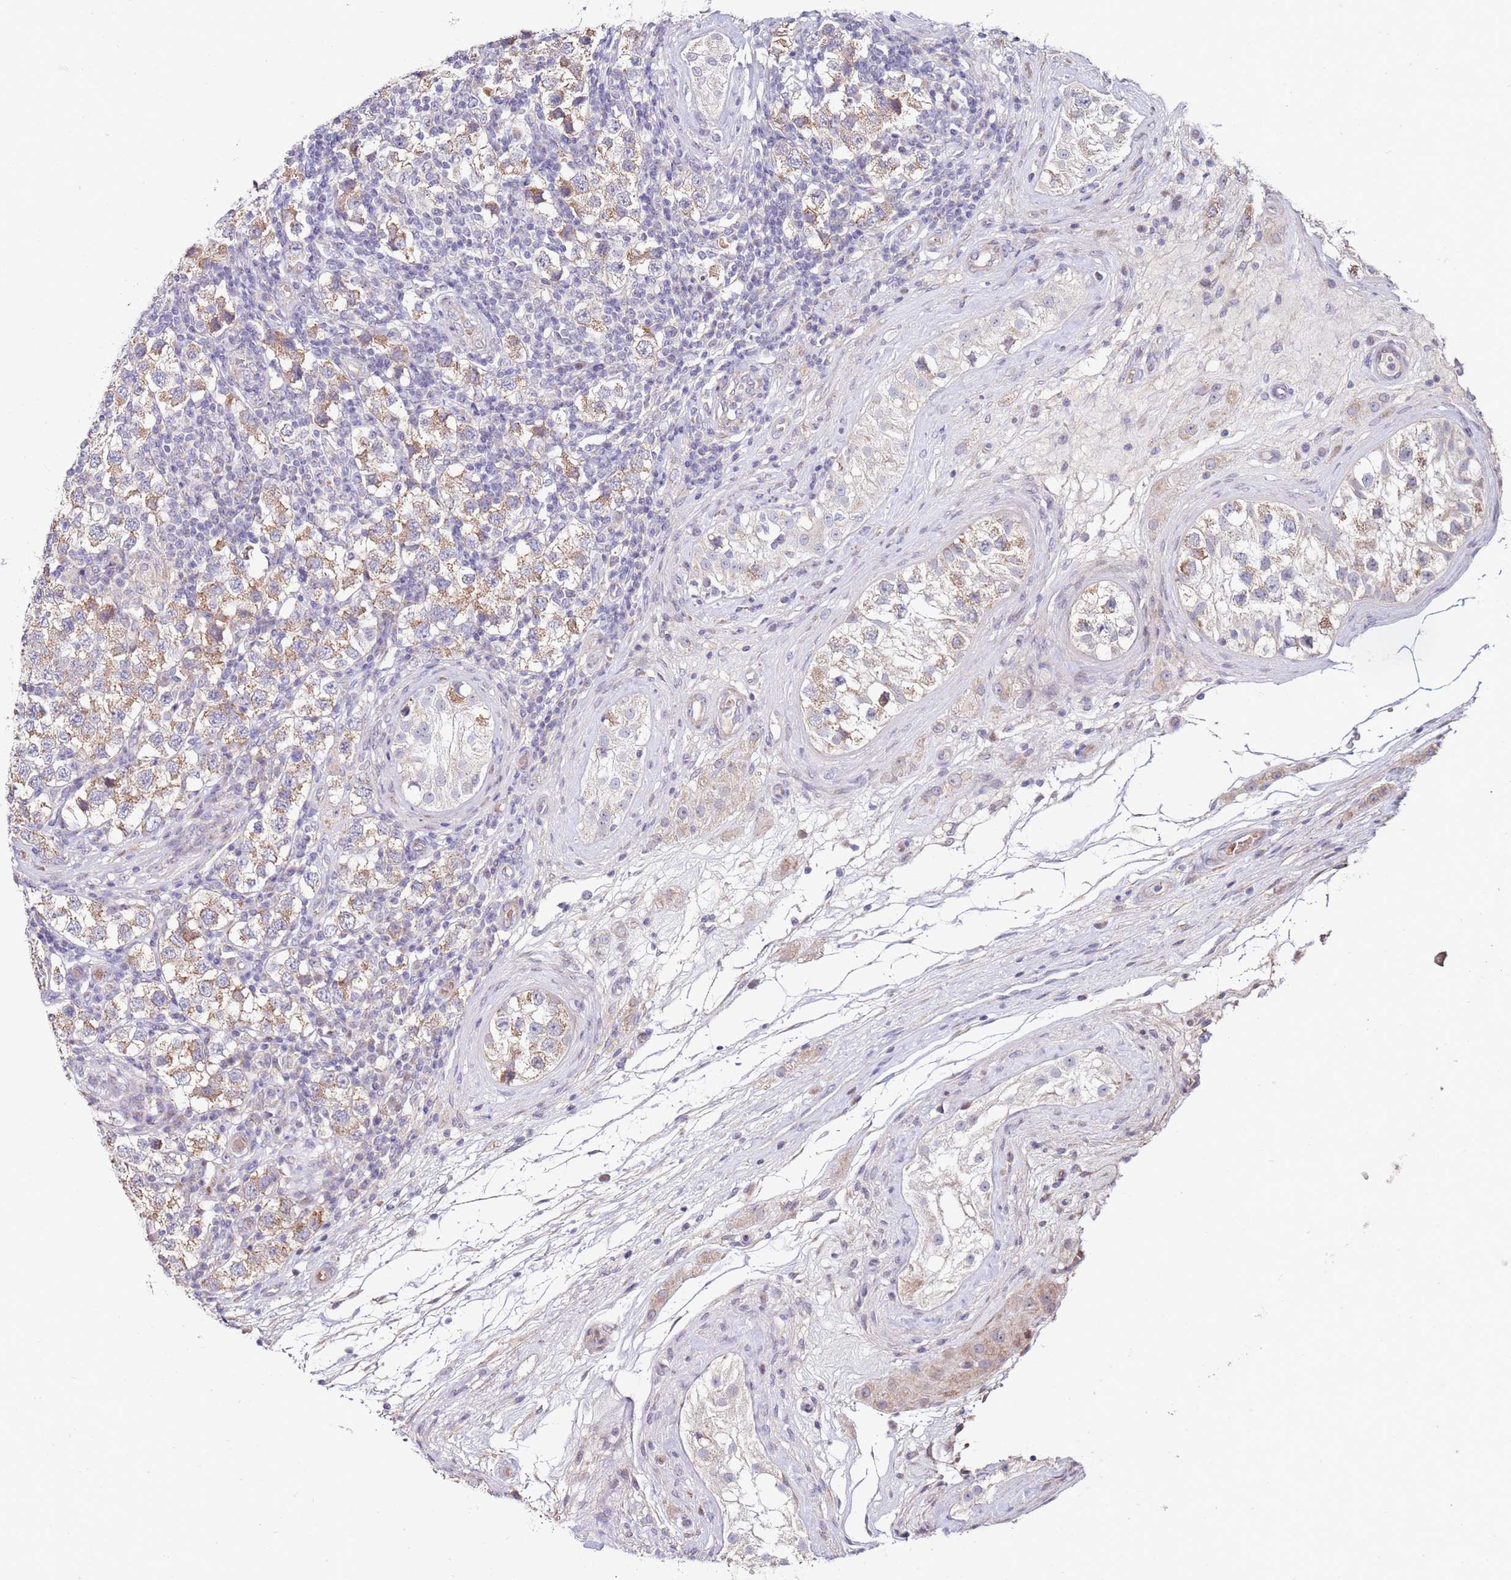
{"staining": {"intensity": "moderate", "quantity": "25%-75%", "location": "cytoplasmic/membranous"}, "tissue": "testis cancer", "cell_type": "Tumor cells", "image_type": "cancer", "snomed": [{"axis": "morphology", "description": "Seminoma, NOS"}, {"axis": "topography", "description": "Testis"}], "caption": "Immunohistochemistry image of seminoma (testis) stained for a protein (brown), which demonstrates medium levels of moderate cytoplasmic/membranous staining in approximately 25%-75% of tumor cells.", "gene": "RARS2", "patient": {"sex": "male", "age": 34}}